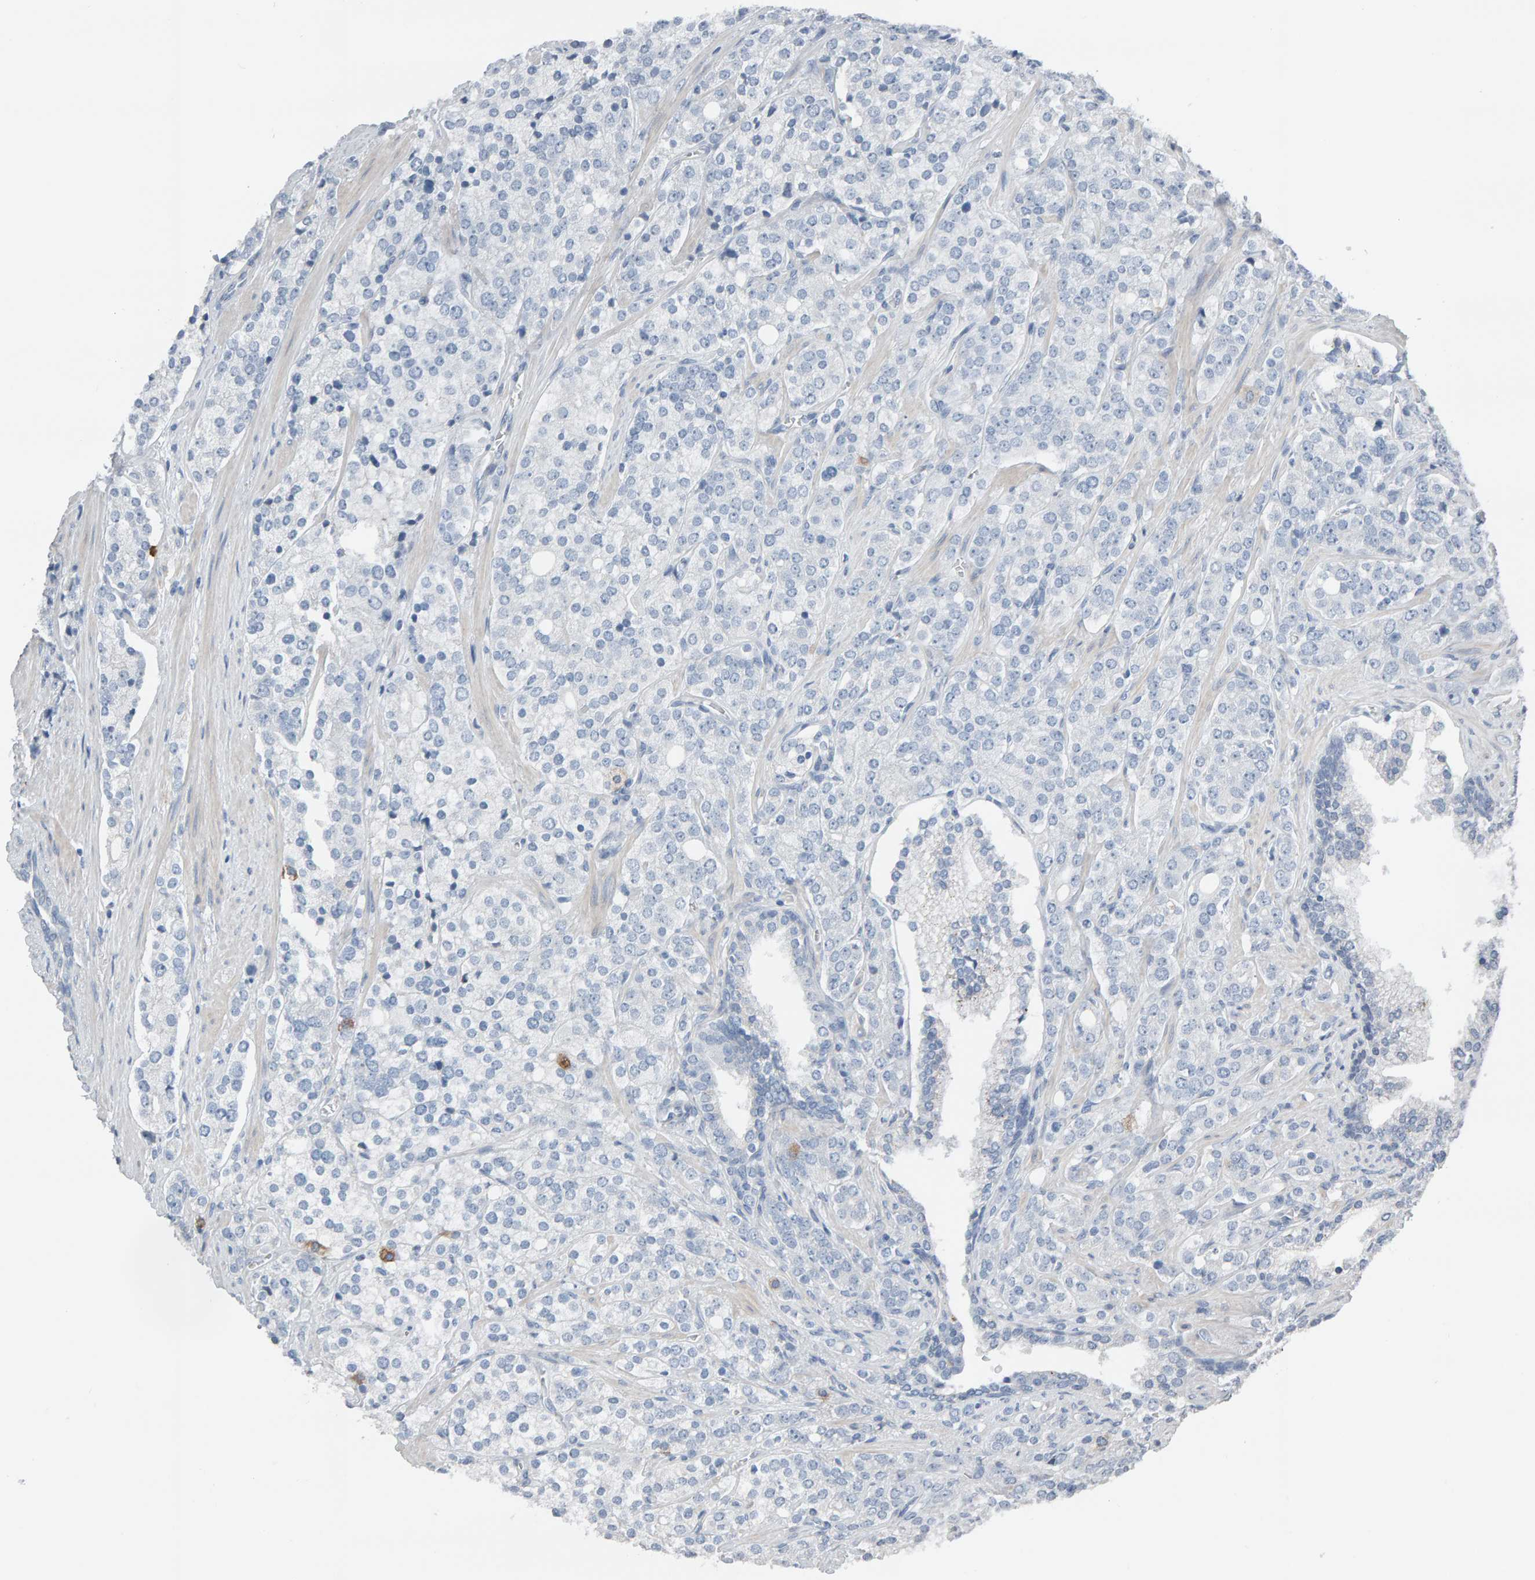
{"staining": {"intensity": "negative", "quantity": "none", "location": "none"}, "tissue": "prostate cancer", "cell_type": "Tumor cells", "image_type": "cancer", "snomed": [{"axis": "morphology", "description": "Adenocarcinoma, High grade"}, {"axis": "topography", "description": "Prostate"}], "caption": "Human prostate cancer (adenocarcinoma (high-grade)) stained for a protein using immunohistochemistry (IHC) shows no expression in tumor cells.", "gene": "IPPK", "patient": {"sex": "male", "age": 71}}